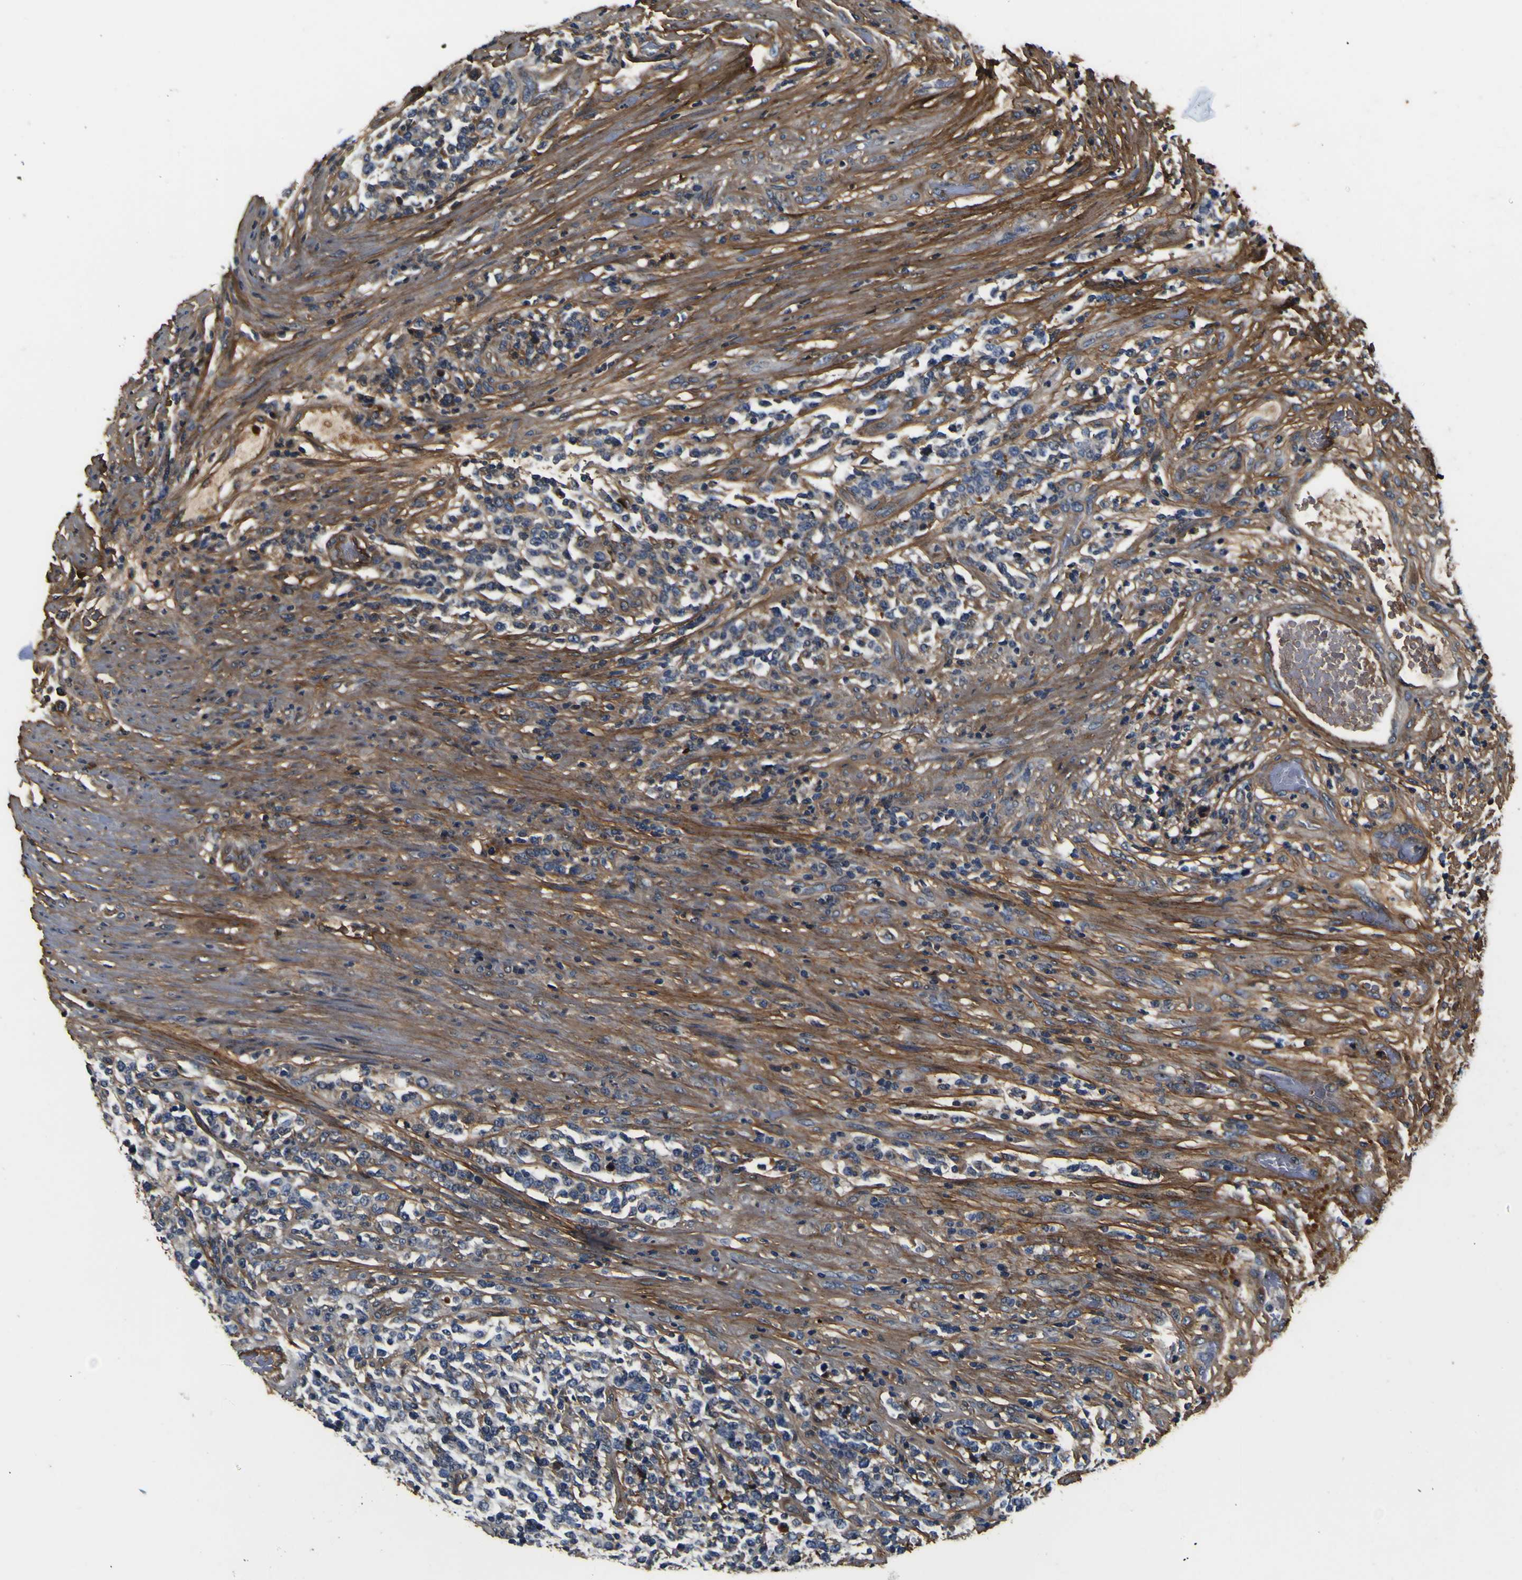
{"staining": {"intensity": "negative", "quantity": "none", "location": "none"}, "tissue": "lymphoma", "cell_type": "Tumor cells", "image_type": "cancer", "snomed": [{"axis": "morphology", "description": "Malignant lymphoma, non-Hodgkin's type, High grade"}, {"axis": "topography", "description": "Soft tissue"}], "caption": "Lymphoma was stained to show a protein in brown. There is no significant staining in tumor cells.", "gene": "POSTN", "patient": {"sex": "male", "age": 18}}